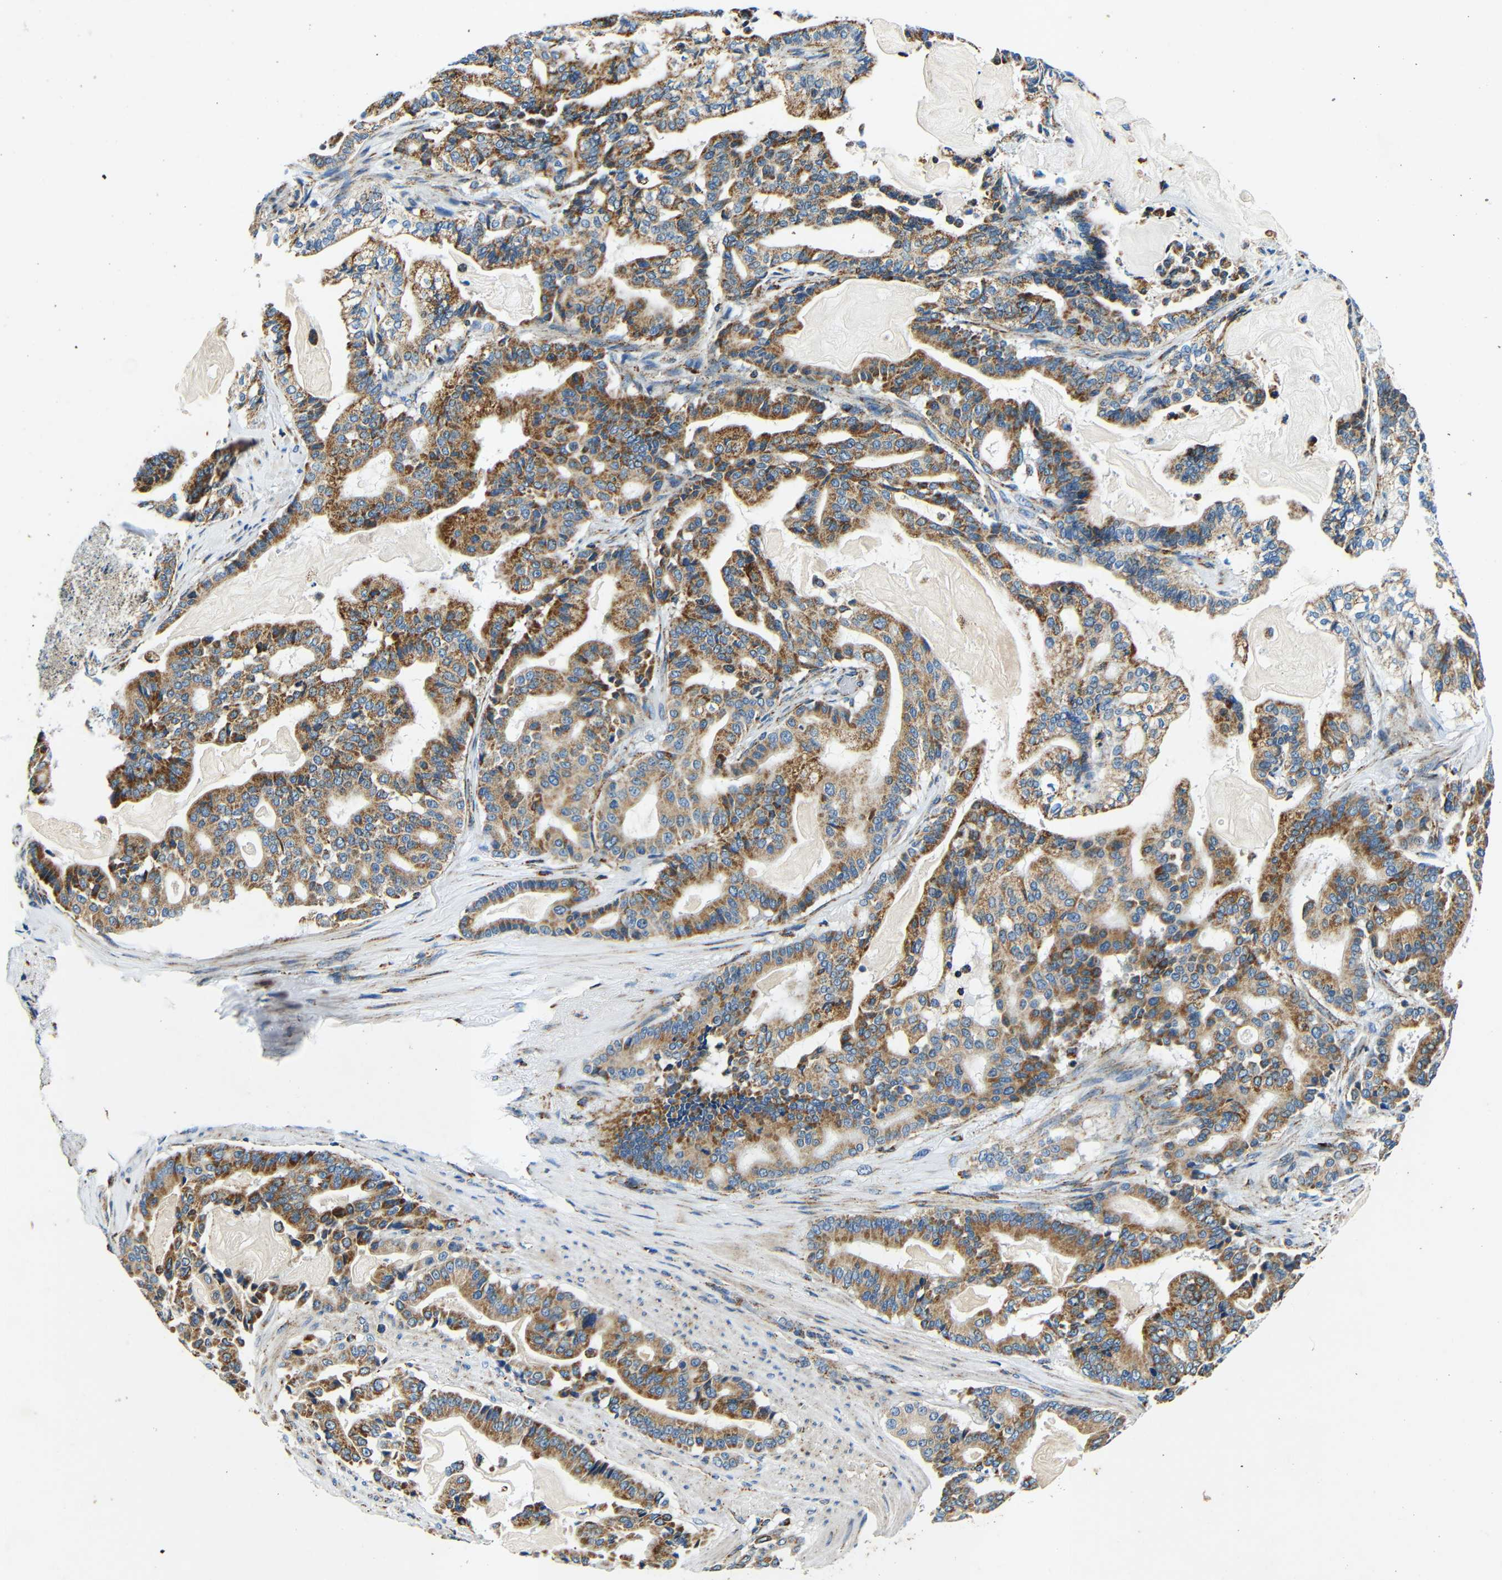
{"staining": {"intensity": "moderate", "quantity": ">75%", "location": "cytoplasmic/membranous"}, "tissue": "pancreatic cancer", "cell_type": "Tumor cells", "image_type": "cancer", "snomed": [{"axis": "morphology", "description": "Adenocarcinoma, NOS"}, {"axis": "topography", "description": "Pancreas"}], "caption": "Human adenocarcinoma (pancreatic) stained with a protein marker displays moderate staining in tumor cells.", "gene": "GALNT18", "patient": {"sex": "male", "age": 63}}